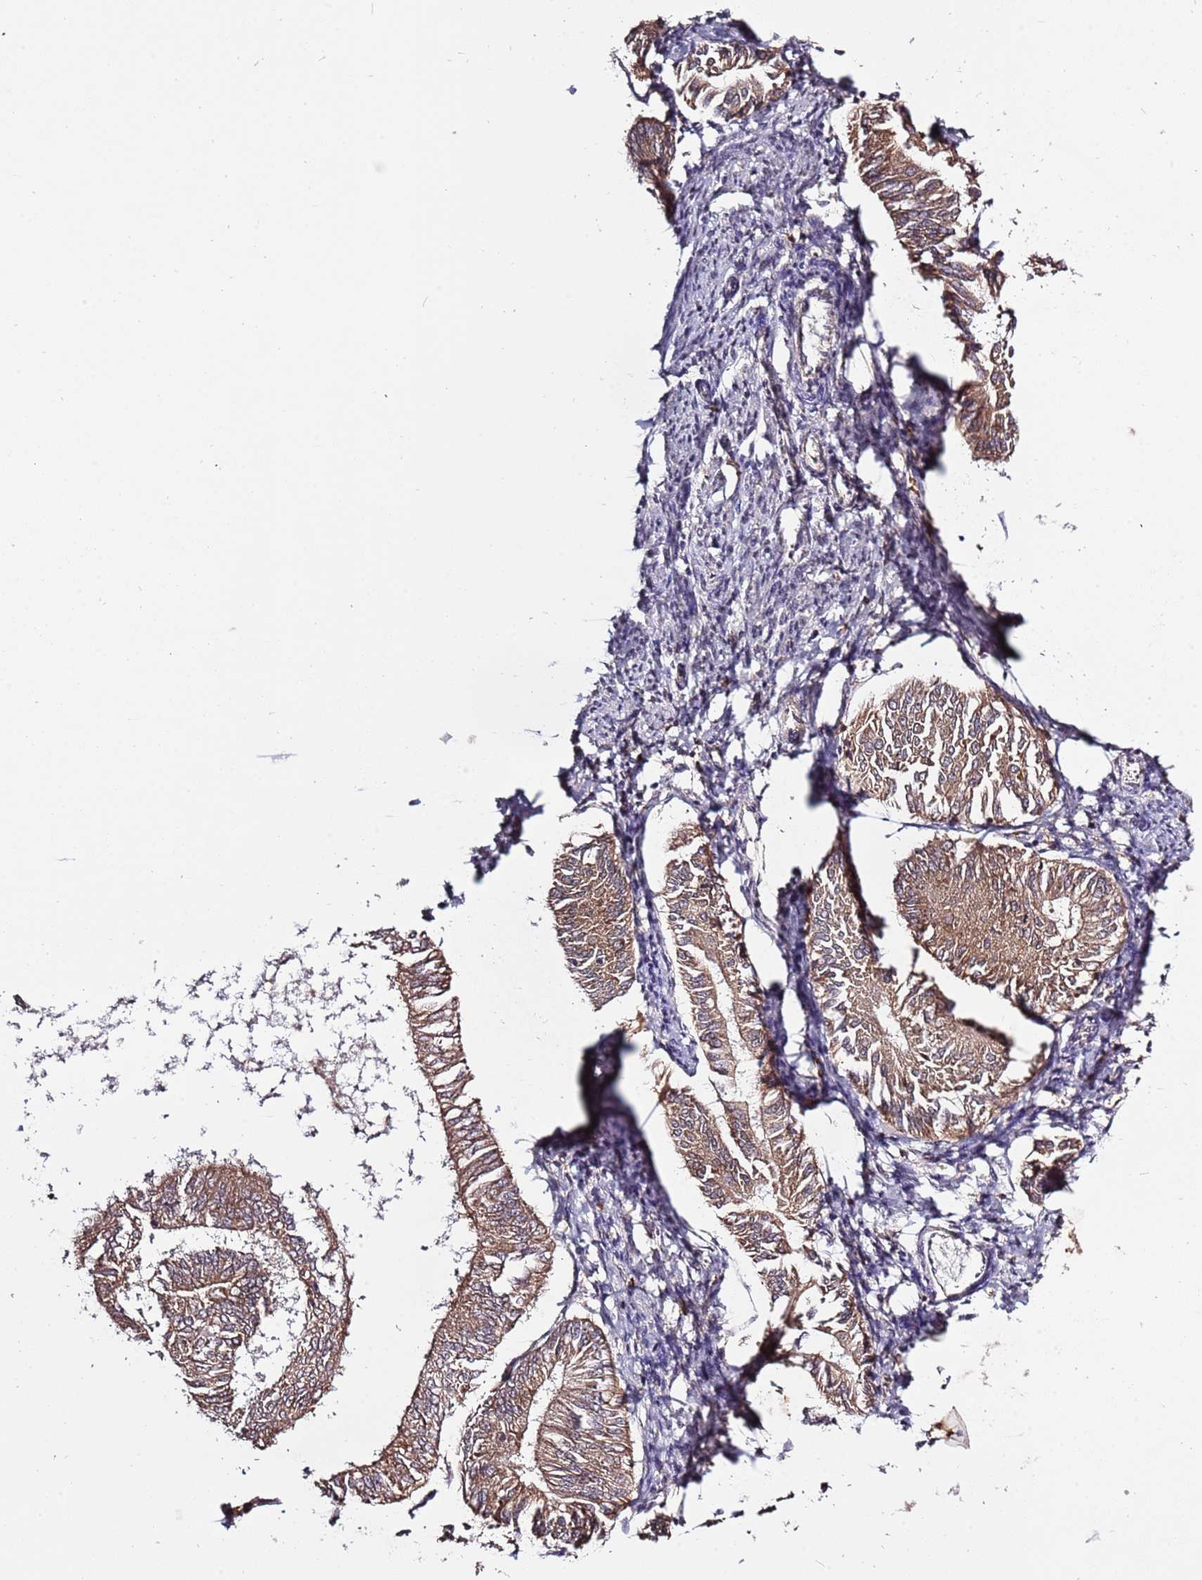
{"staining": {"intensity": "moderate", "quantity": ">75%", "location": "cytoplasmic/membranous"}, "tissue": "endometrial cancer", "cell_type": "Tumor cells", "image_type": "cancer", "snomed": [{"axis": "morphology", "description": "Adenocarcinoma, NOS"}, {"axis": "topography", "description": "Endometrium"}], "caption": "Immunohistochemistry photomicrograph of human endometrial cancer (adenocarcinoma) stained for a protein (brown), which demonstrates medium levels of moderate cytoplasmic/membranous expression in about >75% of tumor cells.", "gene": "USP32", "patient": {"sex": "female", "age": 58}}